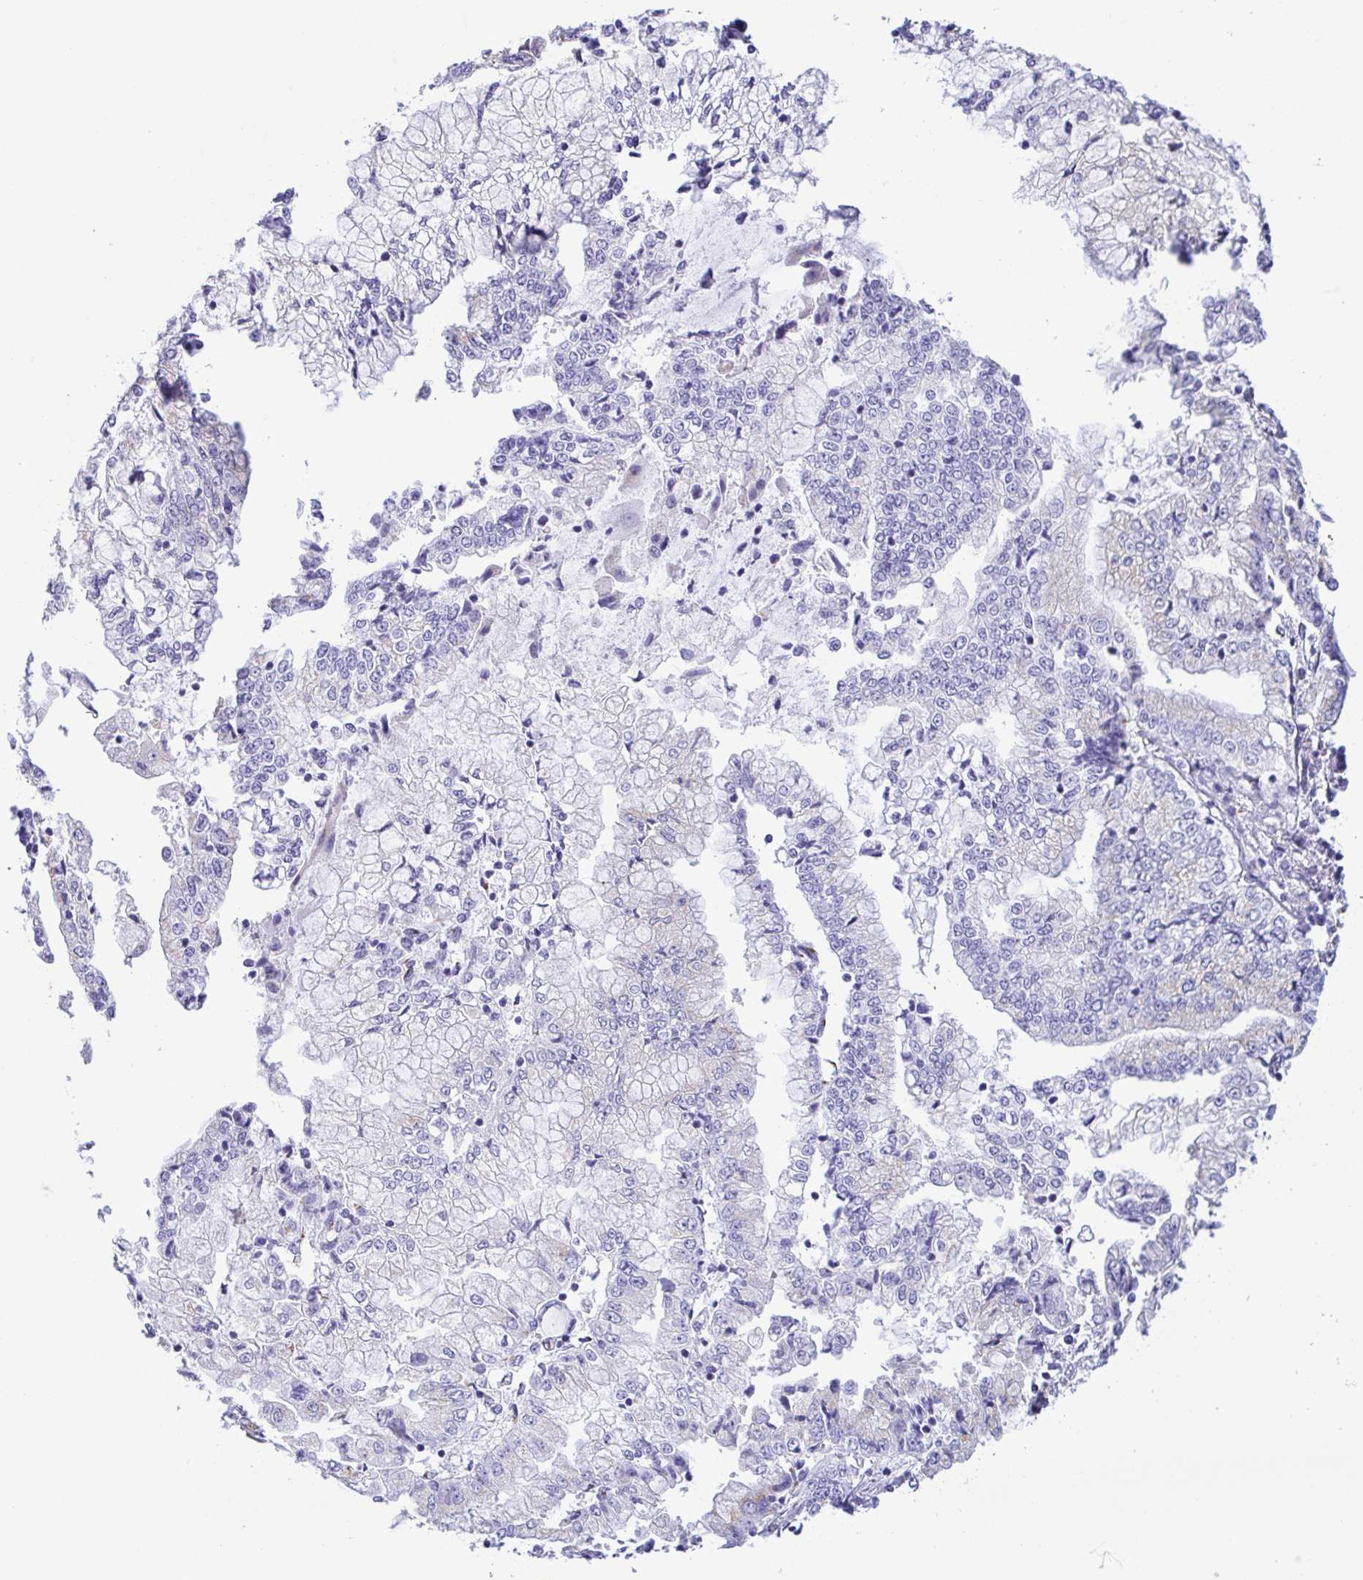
{"staining": {"intensity": "negative", "quantity": "none", "location": "none"}, "tissue": "stomach cancer", "cell_type": "Tumor cells", "image_type": "cancer", "snomed": [{"axis": "morphology", "description": "Adenocarcinoma, NOS"}, {"axis": "topography", "description": "Stomach, upper"}], "caption": "This is an immunohistochemistry (IHC) image of adenocarcinoma (stomach). There is no expression in tumor cells.", "gene": "SULT1B1", "patient": {"sex": "female", "age": 74}}